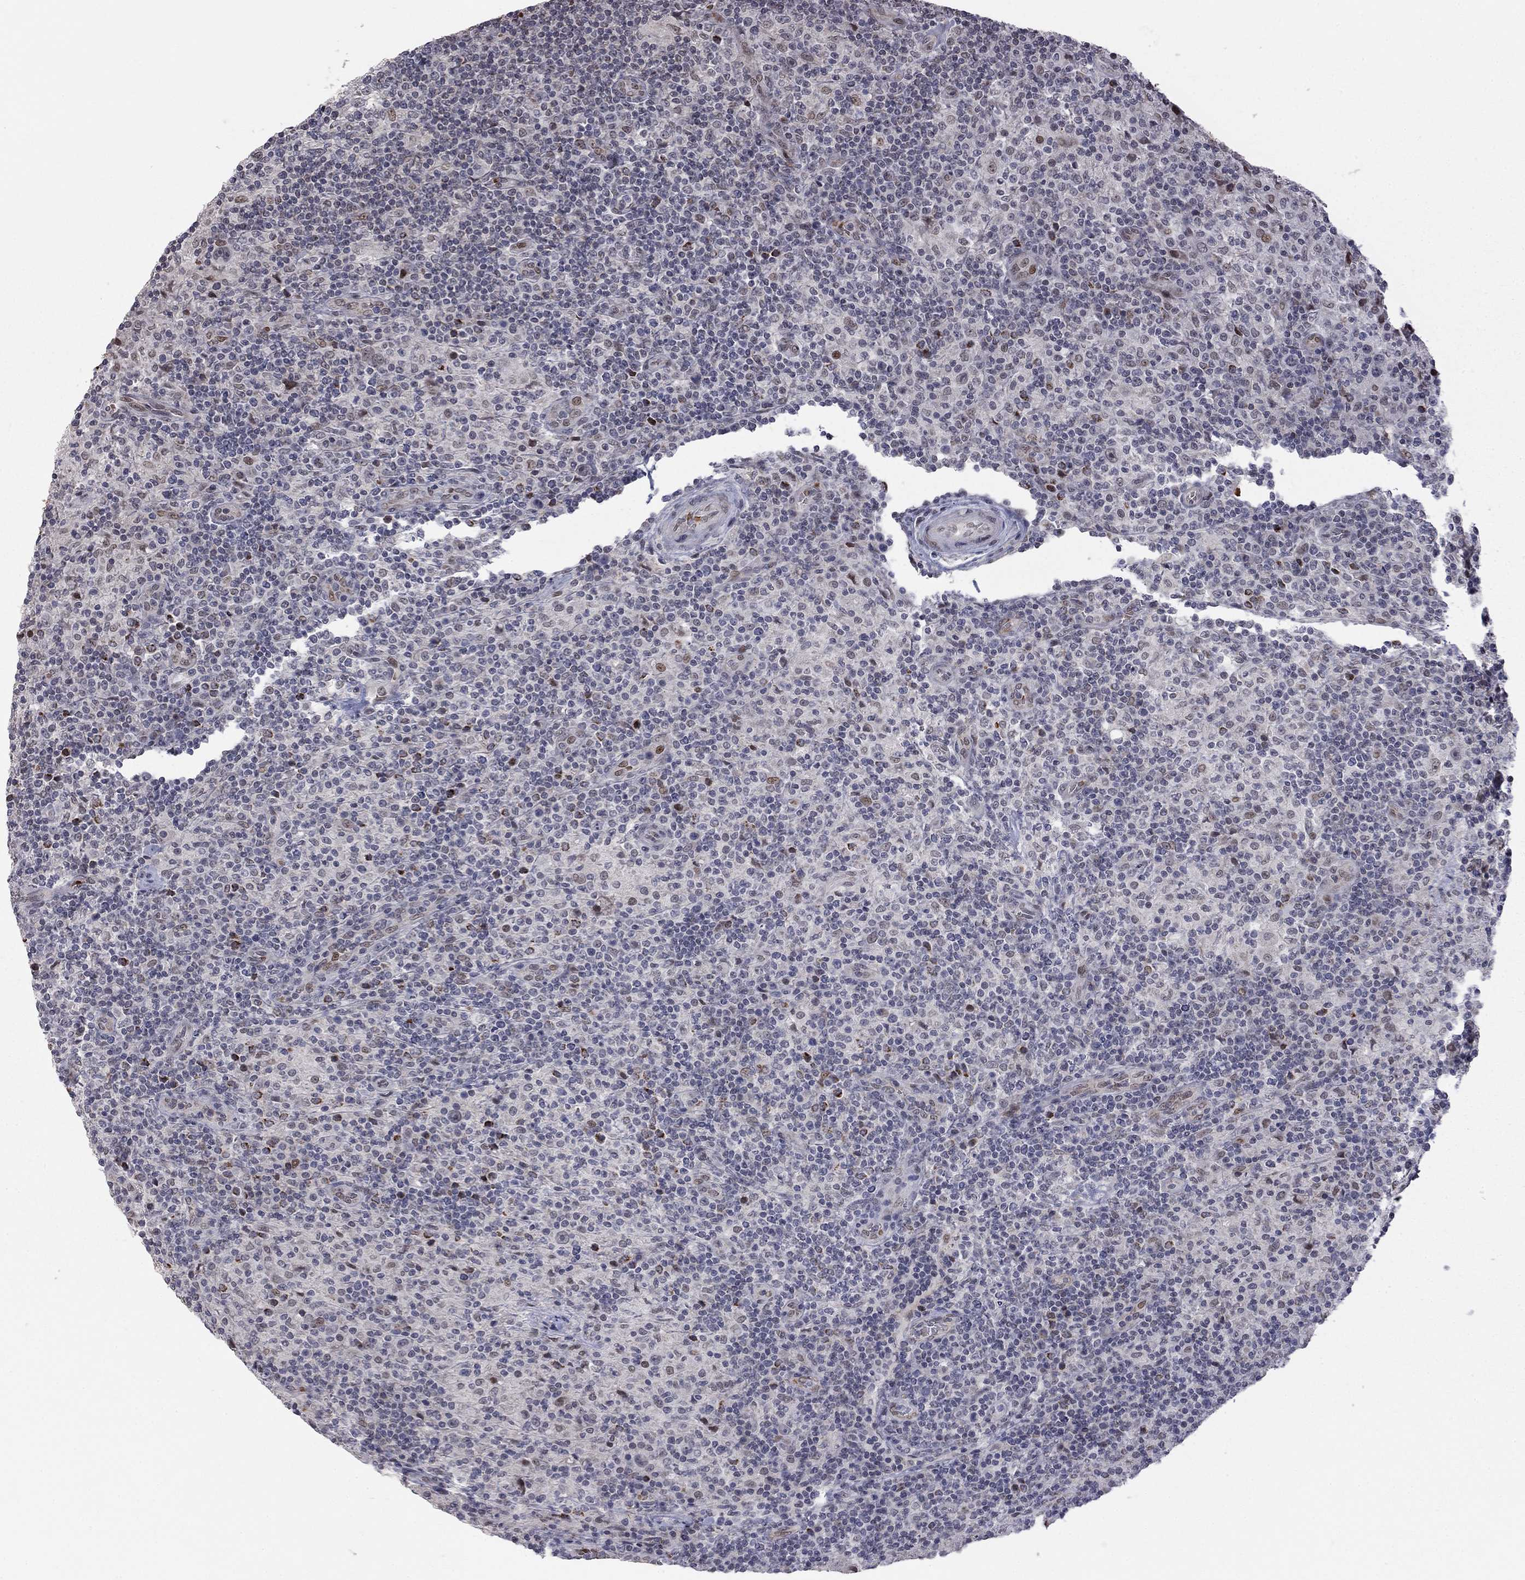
{"staining": {"intensity": "negative", "quantity": "none", "location": "none"}, "tissue": "lymphoma", "cell_type": "Tumor cells", "image_type": "cancer", "snomed": [{"axis": "morphology", "description": "Hodgkin's disease, NOS"}, {"axis": "topography", "description": "Lymph node"}], "caption": "High magnification brightfield microscopy of Hodgkin's disease stained with DAB (3,3'-diaminobenzidine) (brown) and counterstained with hematoxylin (blue): tumor cells show no significant positivity.", "gene": "MC3R", "patient": {"sex": "male", "age": 70}}